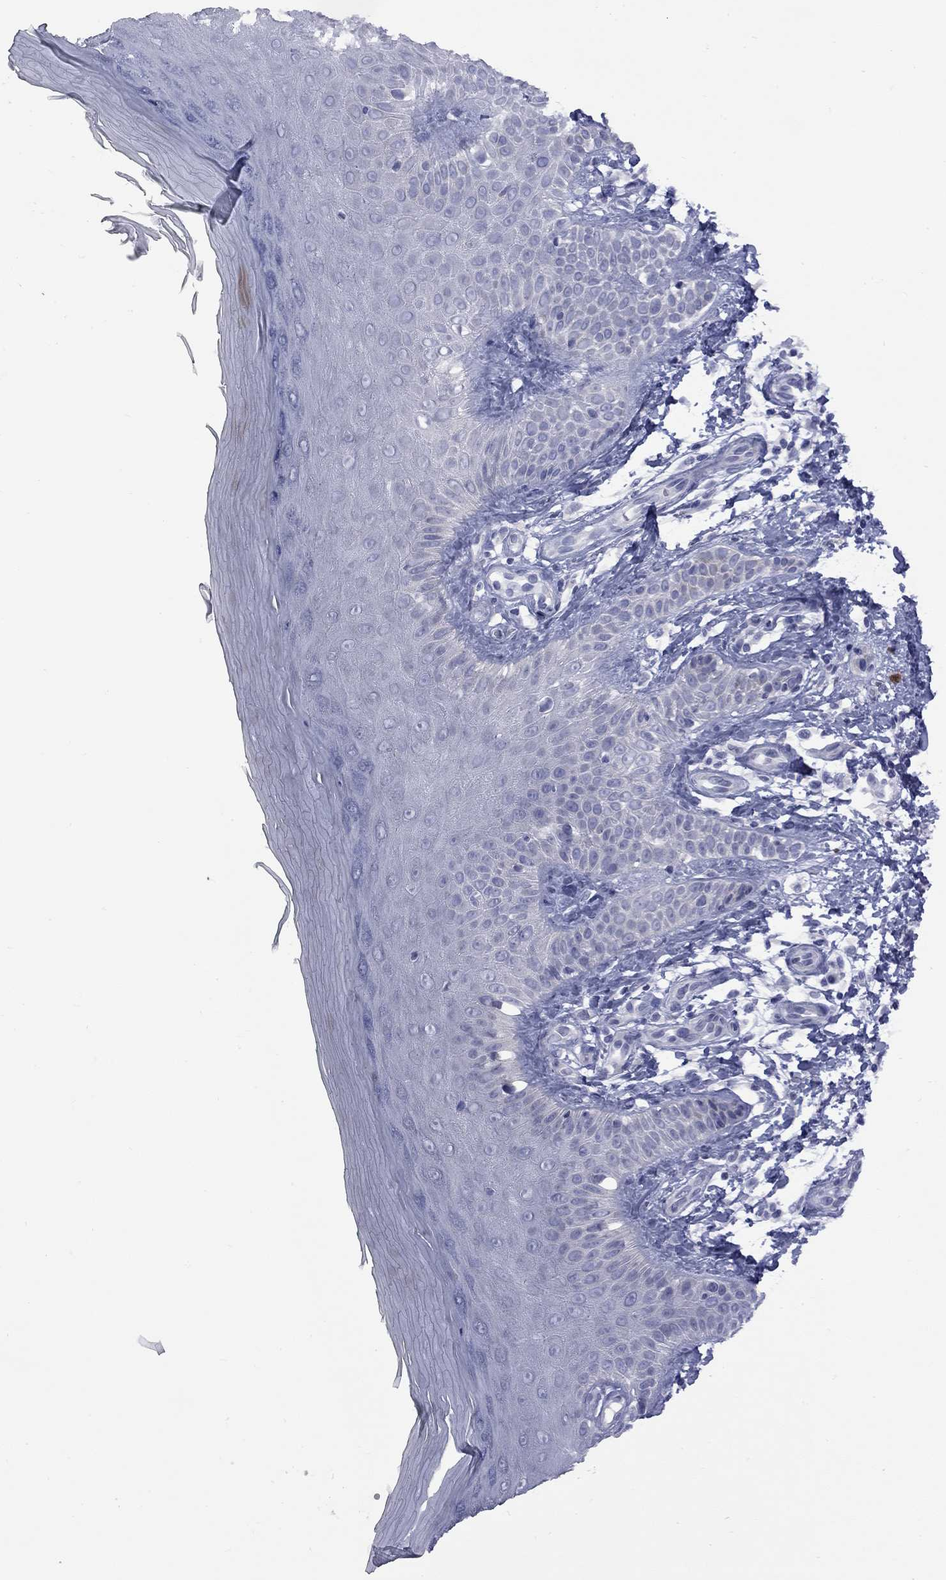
{"staining": {"intensity": "negative", "quantity": "none", "location": "none"}, "tissue": "skin", "cell_type": "Fibroblasts", "image_type": "normal", "snomed": [{"axis": "morphology", "description": "Normal tissue, NOS"}, {"axis": "morphology", "description": "Inflammation, NOS"}, {"axis": "morphology", "description": "Fibrosis, NOS"}, {"axis": "topography", "description": "Skin"}], "caption": "High magnification brightfield microscopy of benign skin stained with DAB (3,3'-diaminobenzidine) (brown) and counterstained with hematoxylin (blue): fibroblasts show no significant positivity.", "gene": "ABCB4", "patient": {"sex": "male", "age": 71}}